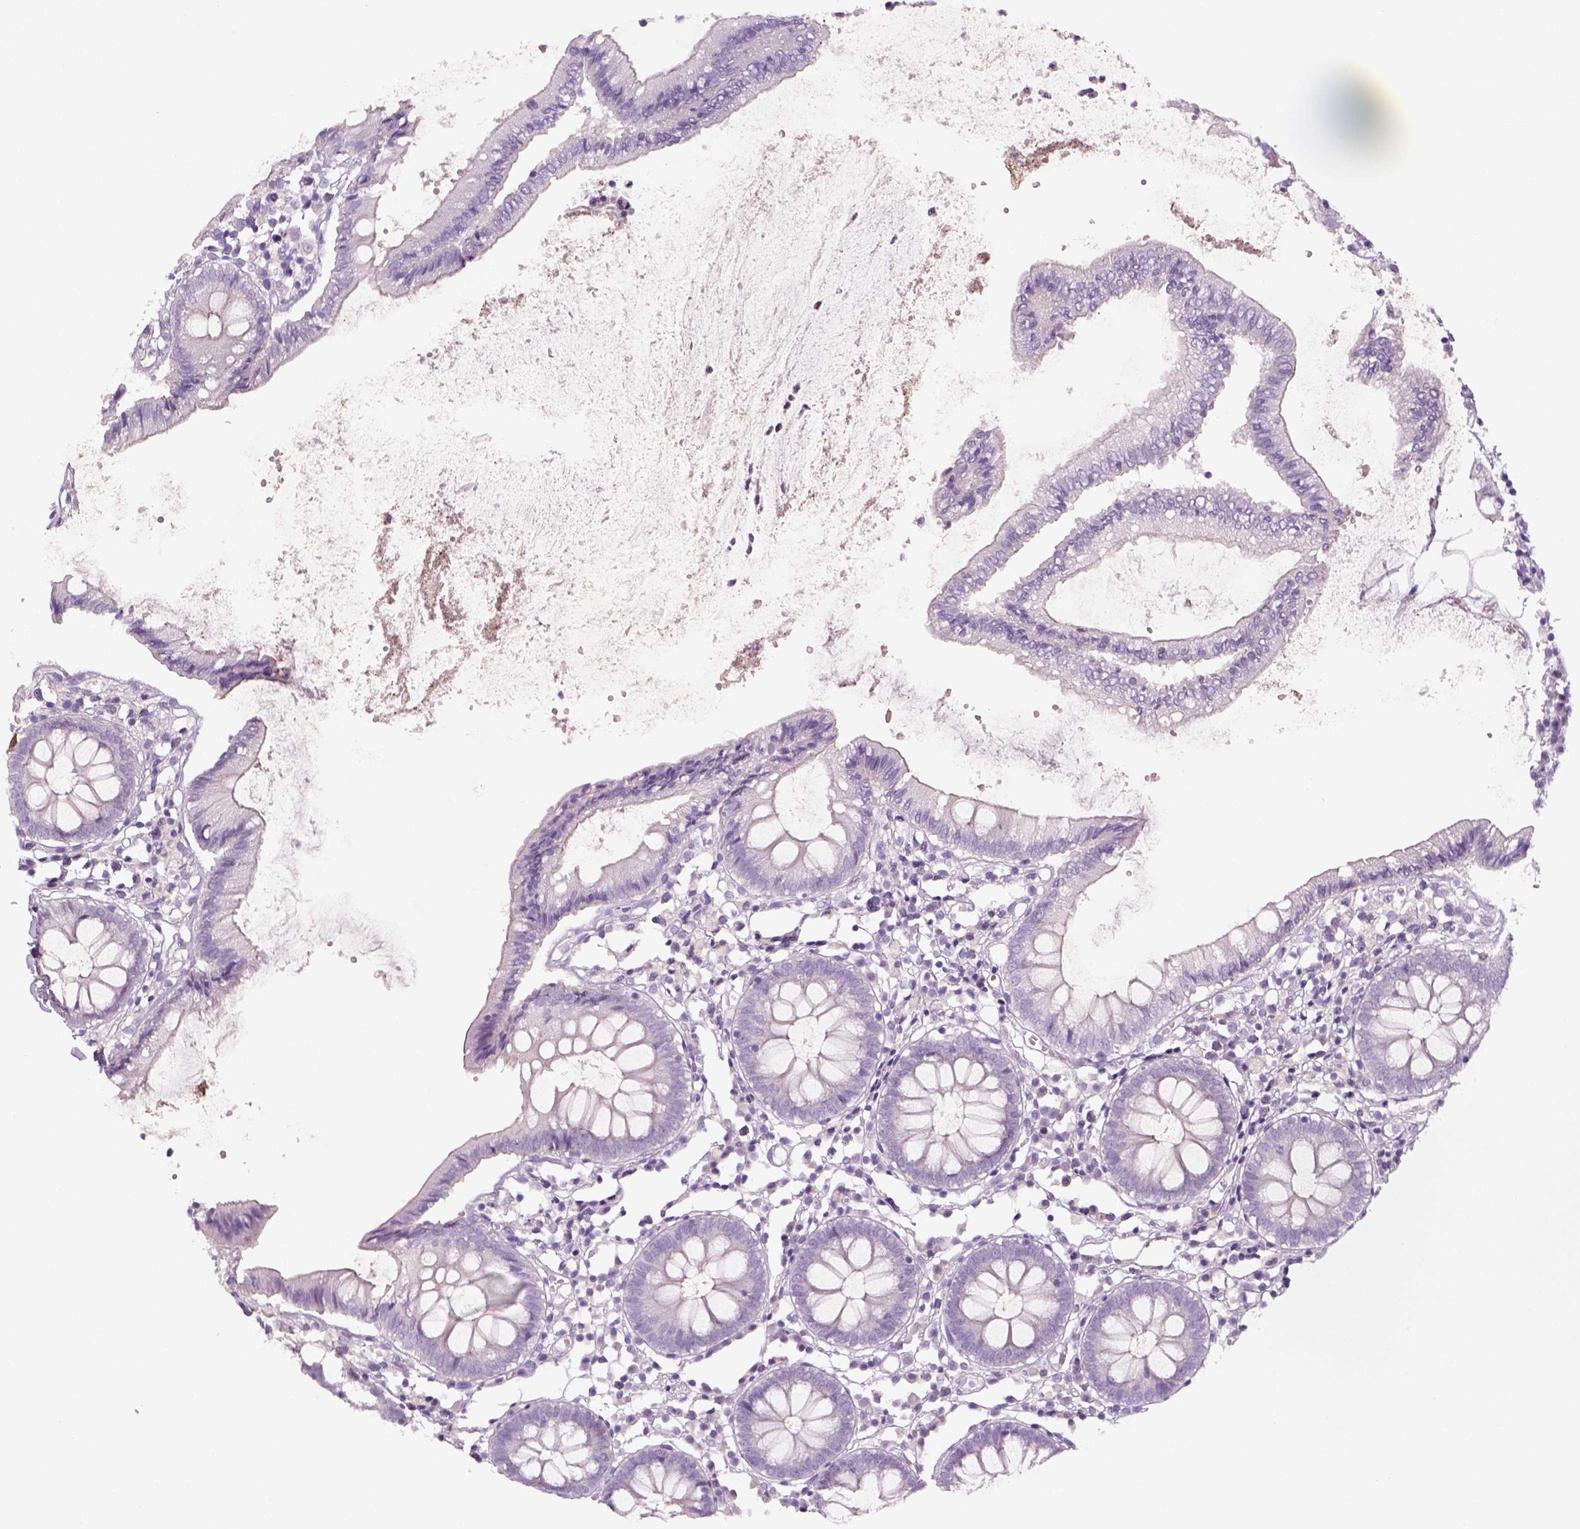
{"staining": {"intensity": "negative", "quantity": "none", "location": "none"}, "tissue": "colon", "cell_type": "Endothelial cells", "image_type": "normal", "snomed": [{"axis": "morphology", "description": "Normal tissue, NOS"}, {"axis": "morphology", "description": "Adenocarcinoma, NOS"}, {"axis": "topography", "description": "Colon"}], "caption": "Colon was stained to show a protein in brown. There is no significant expression in endothelial cells. (DAB IHC with hematoxylin counter stain).", "gene": "KRT25", "patient": {"sex": "male", "age": 83}}